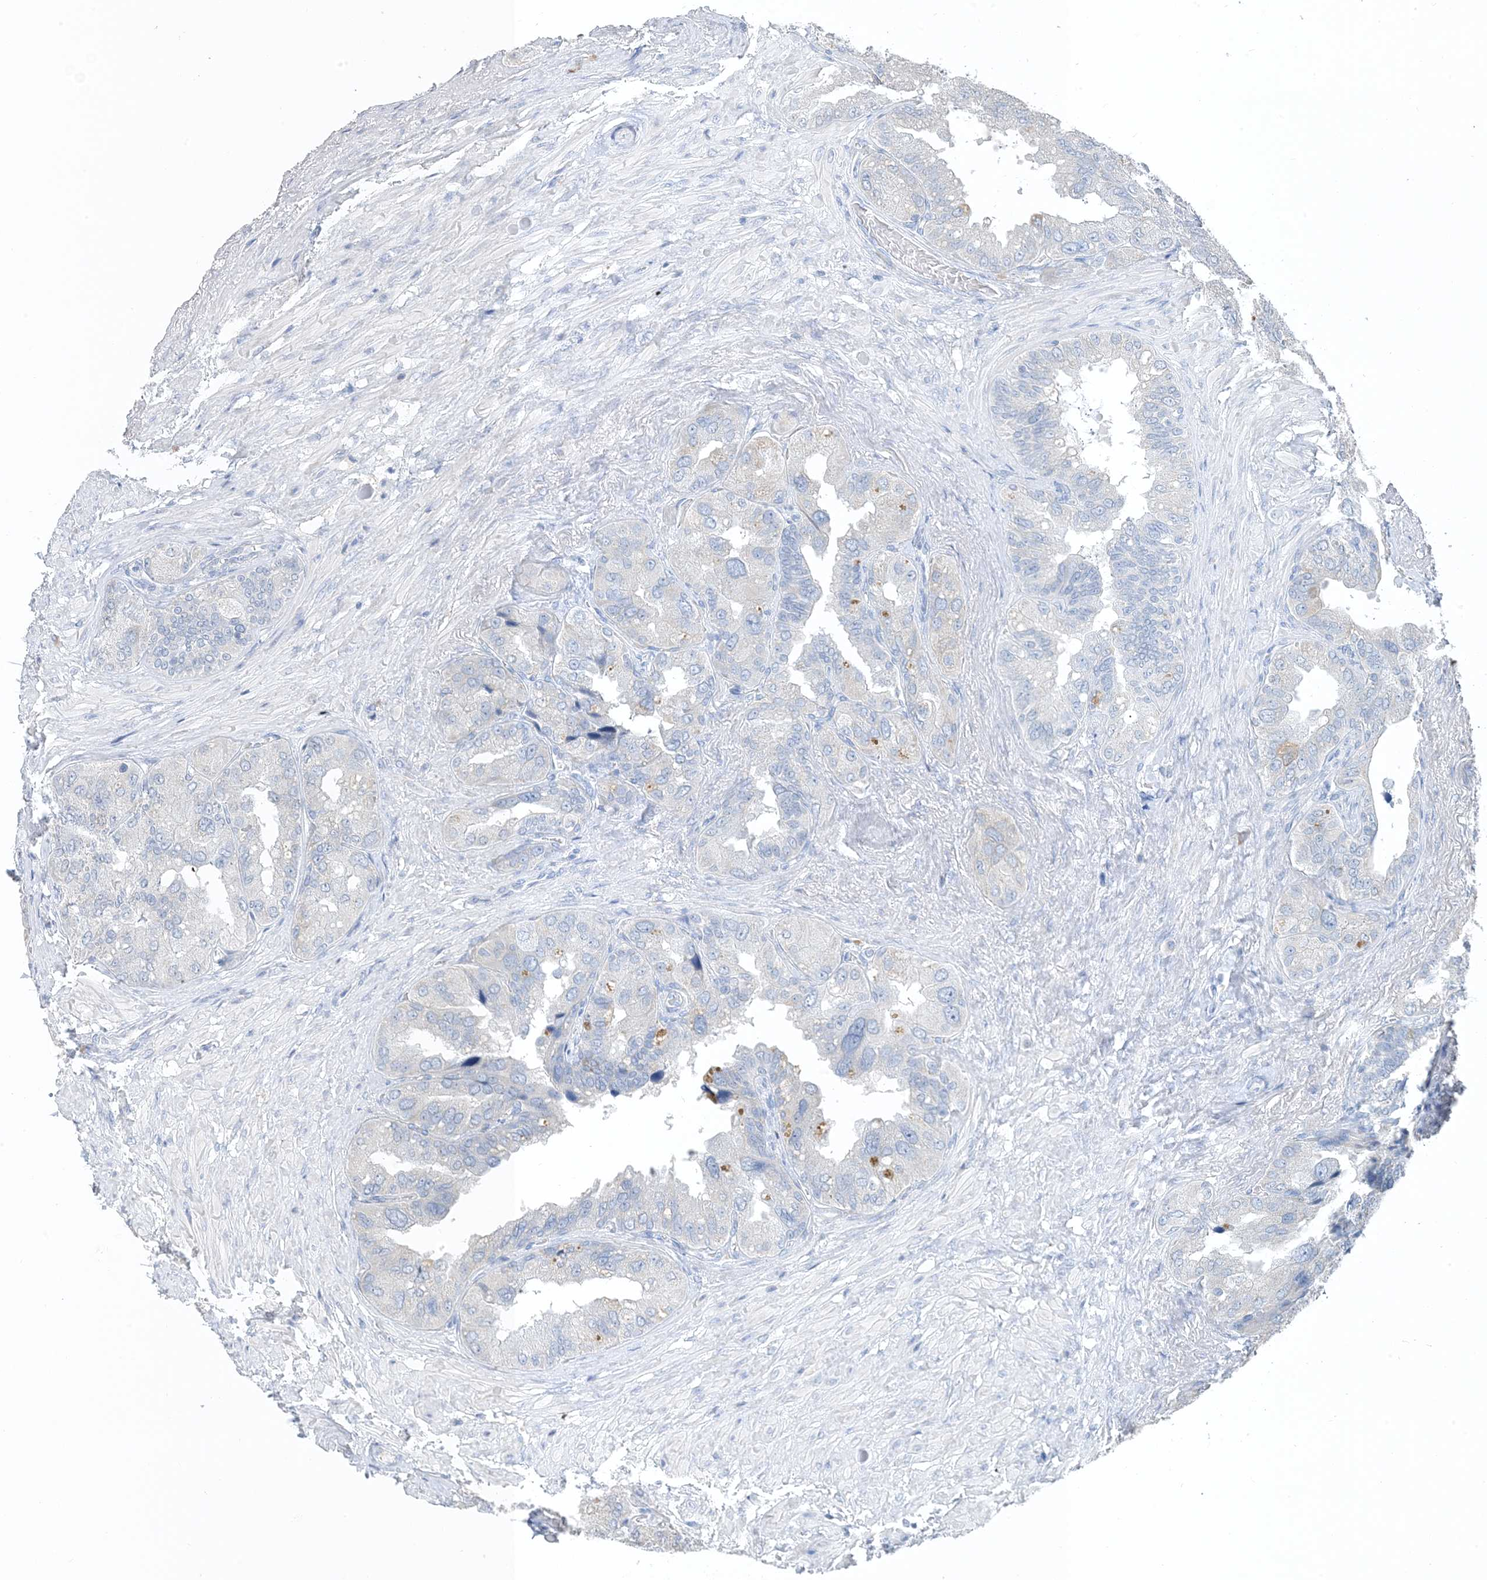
{"staining": {"intensity": "negative", "quantity": "none", "location": "none"}, "tissue": "seminal vesicle", "cell_type": "Glandular cells", "image_type": "normal", "snomed": [{"axis": "morphology", "description": "Normal tissue, NOS"}, {"axis": "topography", "description": "Seminal veicle"}, {"axis": "topography", "description": "Peripheral nerve tissue"}], "caption": "IHC of normal human seminal vesicle displays no expression in glandular cells. (DAB (3,3'-diaminobenzidine) IHC with hematoxylin counter stain).", "gene": "CTRL", "patient": {"sex": "male", "age": 63}}